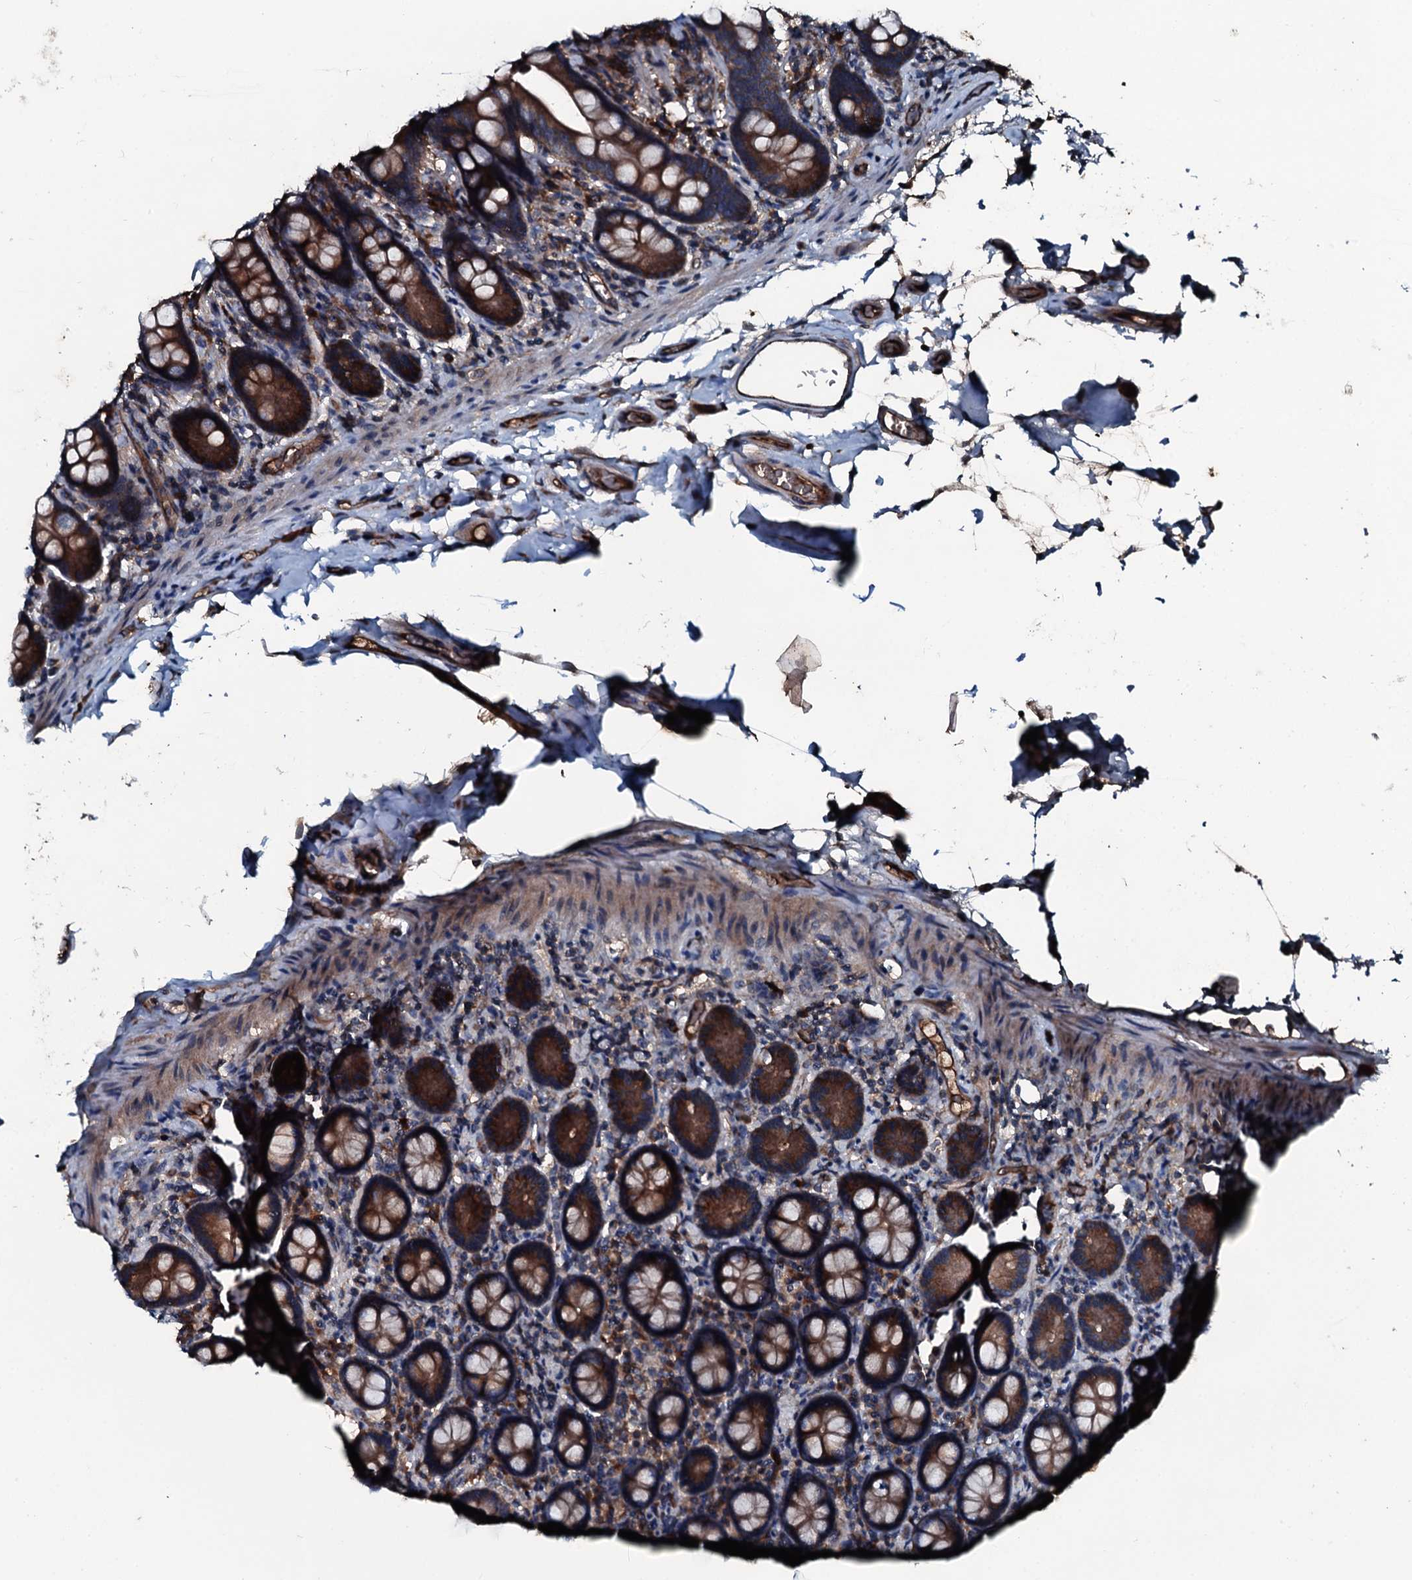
{"staining": {"intensity": "strong", "quantity": ">75%", "location": "cytoplasmic/membranous"}, "tissue": "small intestine", "cell_type": "Glandular cells", "image_type": "normal", "snomed": [{"axis": "morphology", "description": "Normal tissue, NOS"}, {"axis": "topography", "description": "Small intestine"}], "caption": "Strong cytoplasmic/membranous expression is appreciated in about >75% of glandular cells in unremarkable small intestine.", "gene": "AARS1", "patient": {"sex": "female", "age": 64}}